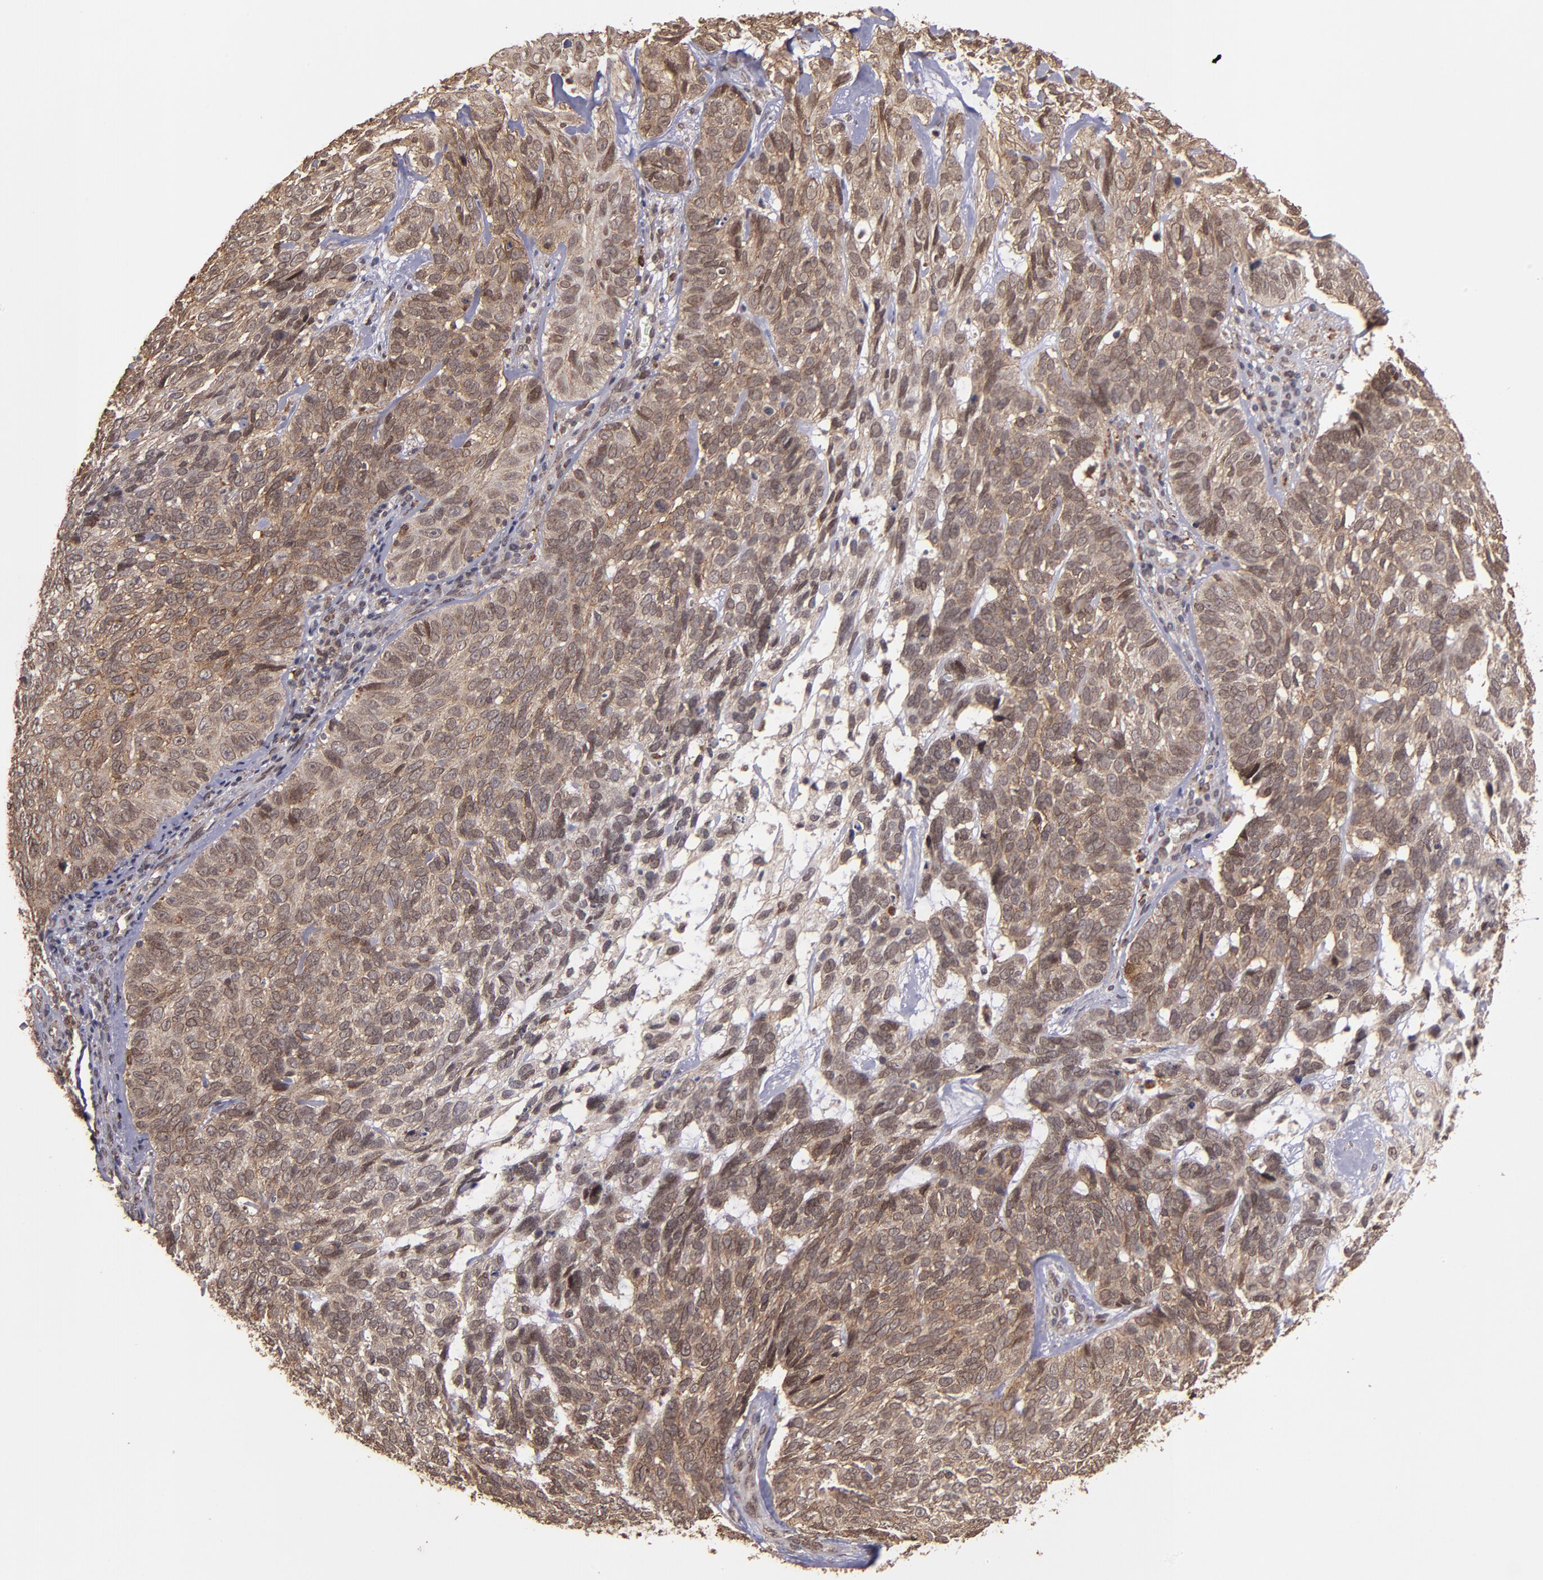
{"staining": {"intensity": "moderate", "quantity": "25%-75%", "location": "cytoplasmic/membranous"}, "tissue": "skin cancer", "cell_type": "Tumor cells", "image_type": "cancer", "snomed": [{"axis": "morphology", "description": "Basal cell carcinoma"}, {"axis": "topography", "description": "Skin"}], "caption": "This is a histology image of immunohistochemistry (IHC) staining of basal cell carcinoma (skin), which shows moderate positivity in the cytoplasmic/membranous of tumor cells.", "gene": "SIPA1L1", "patient": {"sex": "male", "age": 72}}